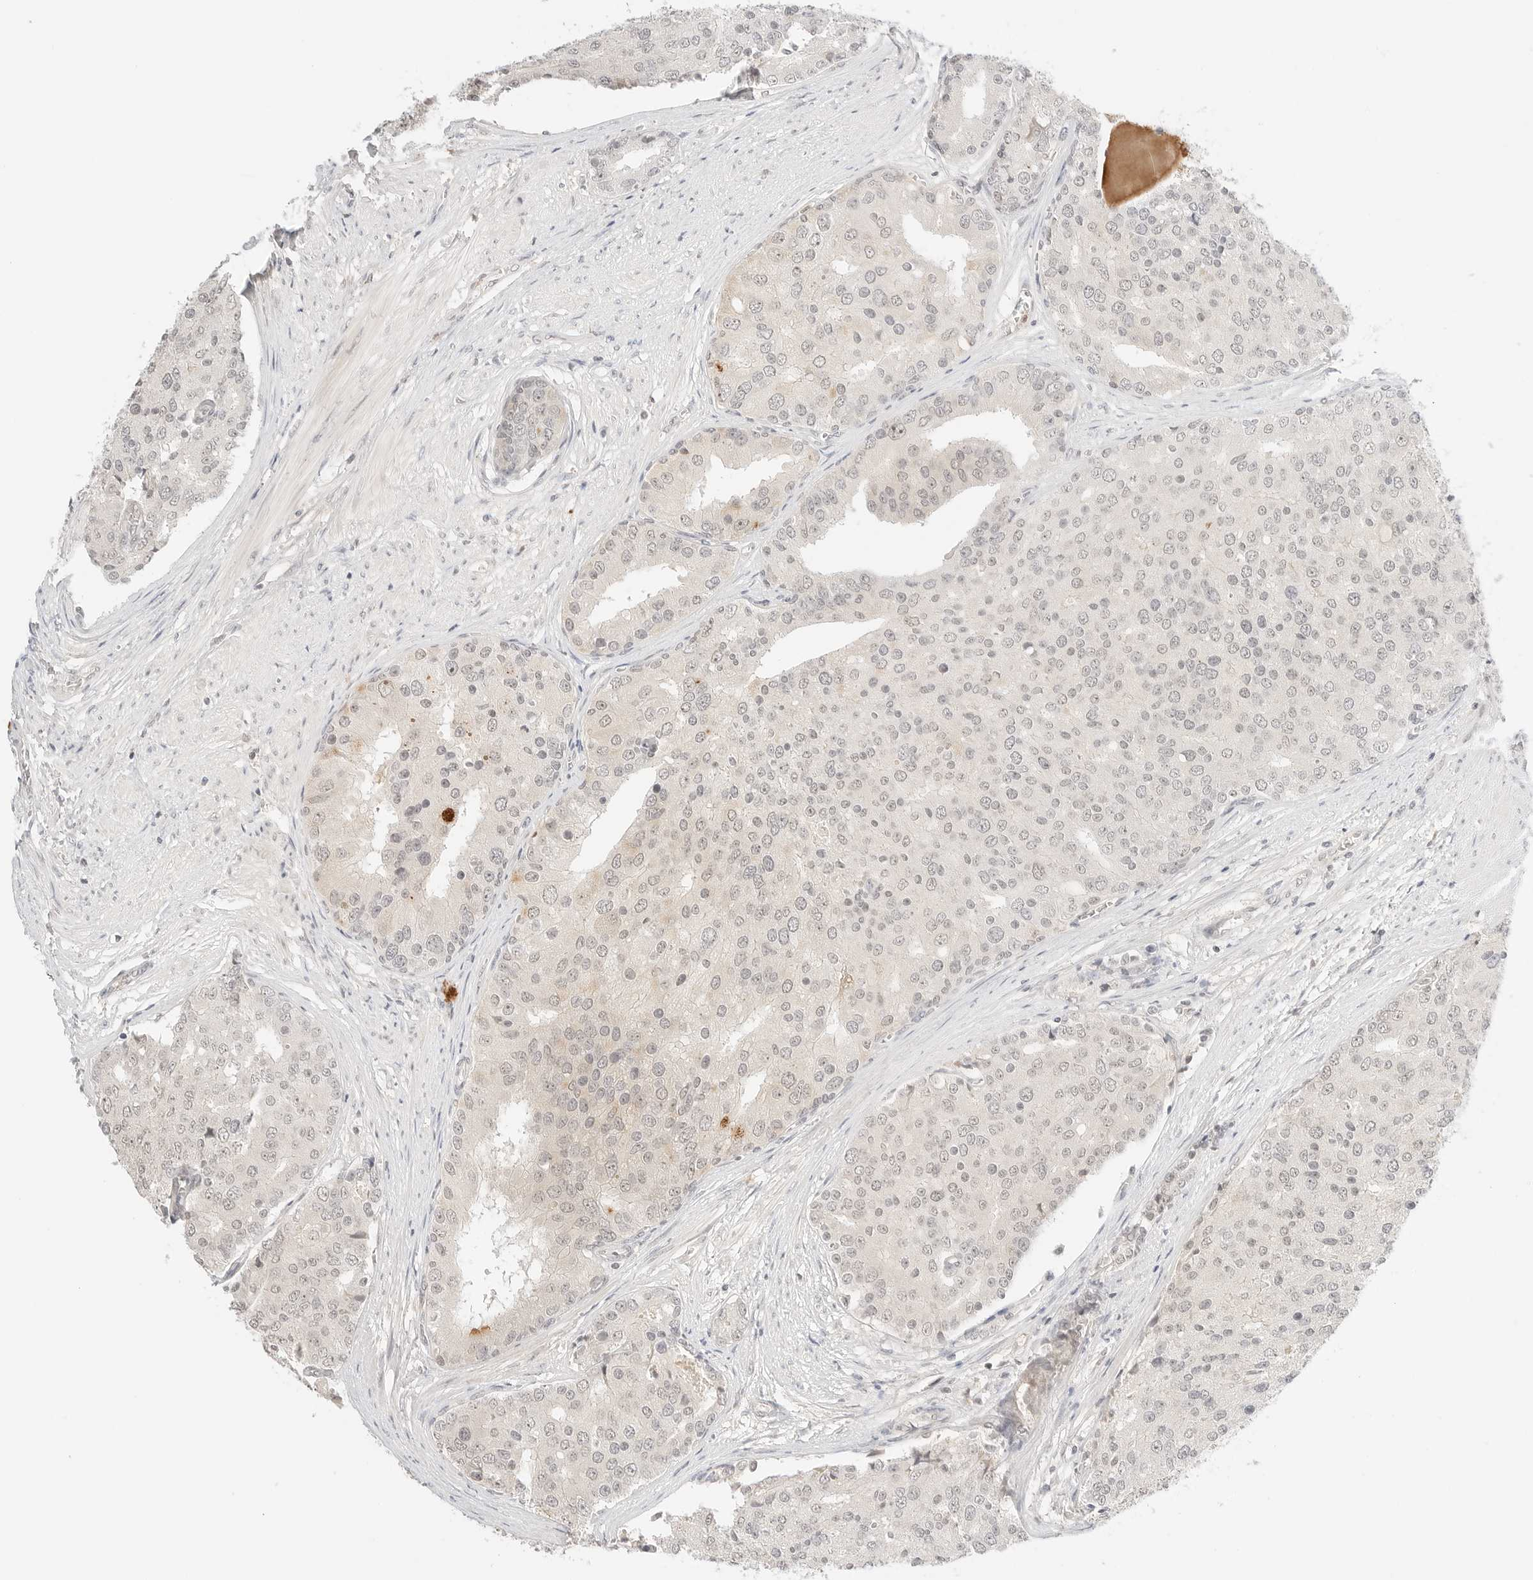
{"staining": {"intensity": "weak", "quantity": "<25%", "location": "nuclear"}, "tissue": "prostate cancer", "cell_type": "Tumor cells", "image_type": "cancer", "snomed": [{"axis": "morphology", "description": "Adenocarcinoma, High grade"}, {"axis": "topography", "description": "Prostate"}], "caption": "Immunohistochemistry (IHC) of human prostate cancer exhibits no positivity in tumor cells.", "gene": "RPS6KL1", "patient": {"sex": "male", "age": 50}}